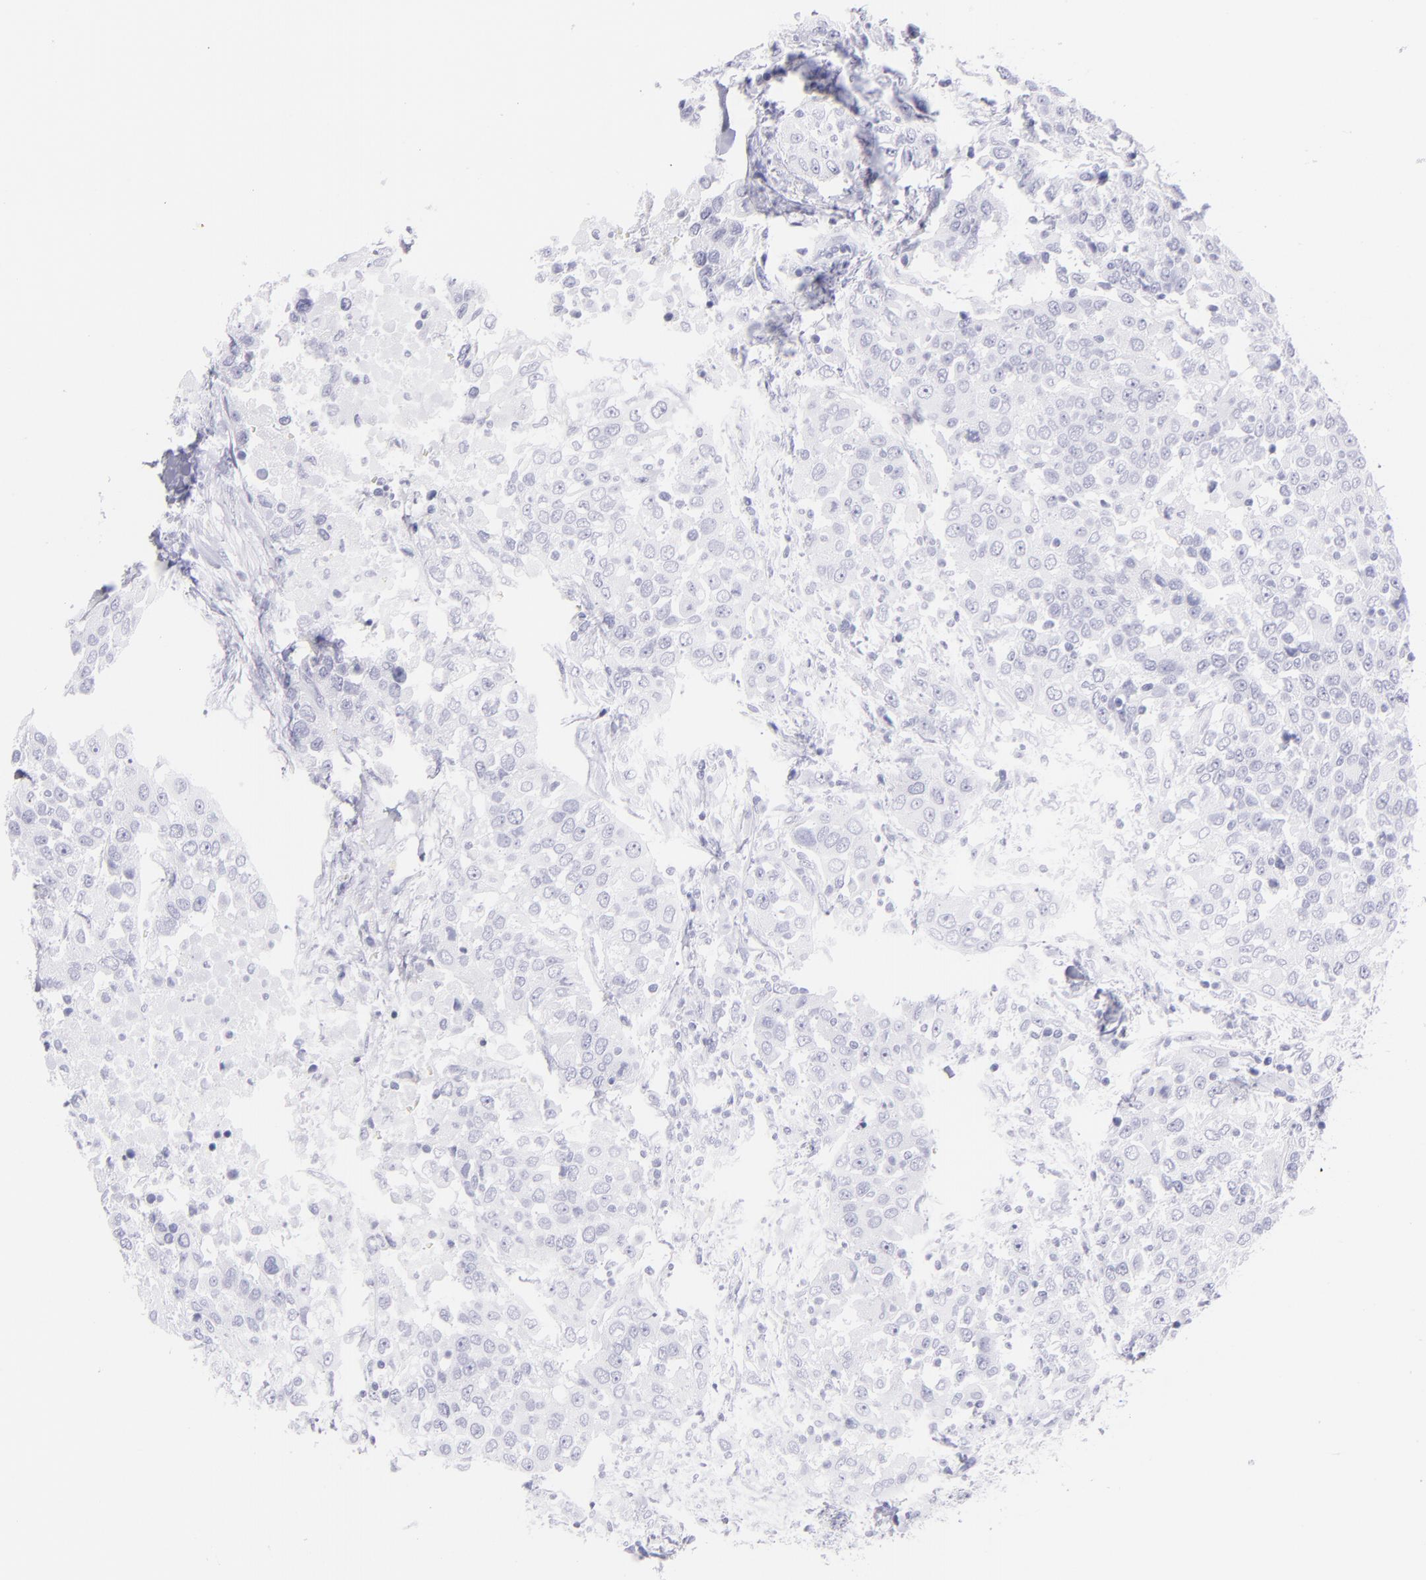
{"staining": {"intensity": "negative", "quantity": "none", "location": "none"}, "tissue": "urothelial cancer", "cell_type": "Tumor cells", "image_type": "cancer", "snomed": [{"axis": "morphology", "description": "Urothelial carcinoma, High grade"}, {"axis": "topography", "description": "Urinary bladder"}], "caption": "Tumor cells show no significant positivity in high-grade urothelial carcinoma.", "gene": "CNP", "patient": {"sex": "female", "age": 80}}